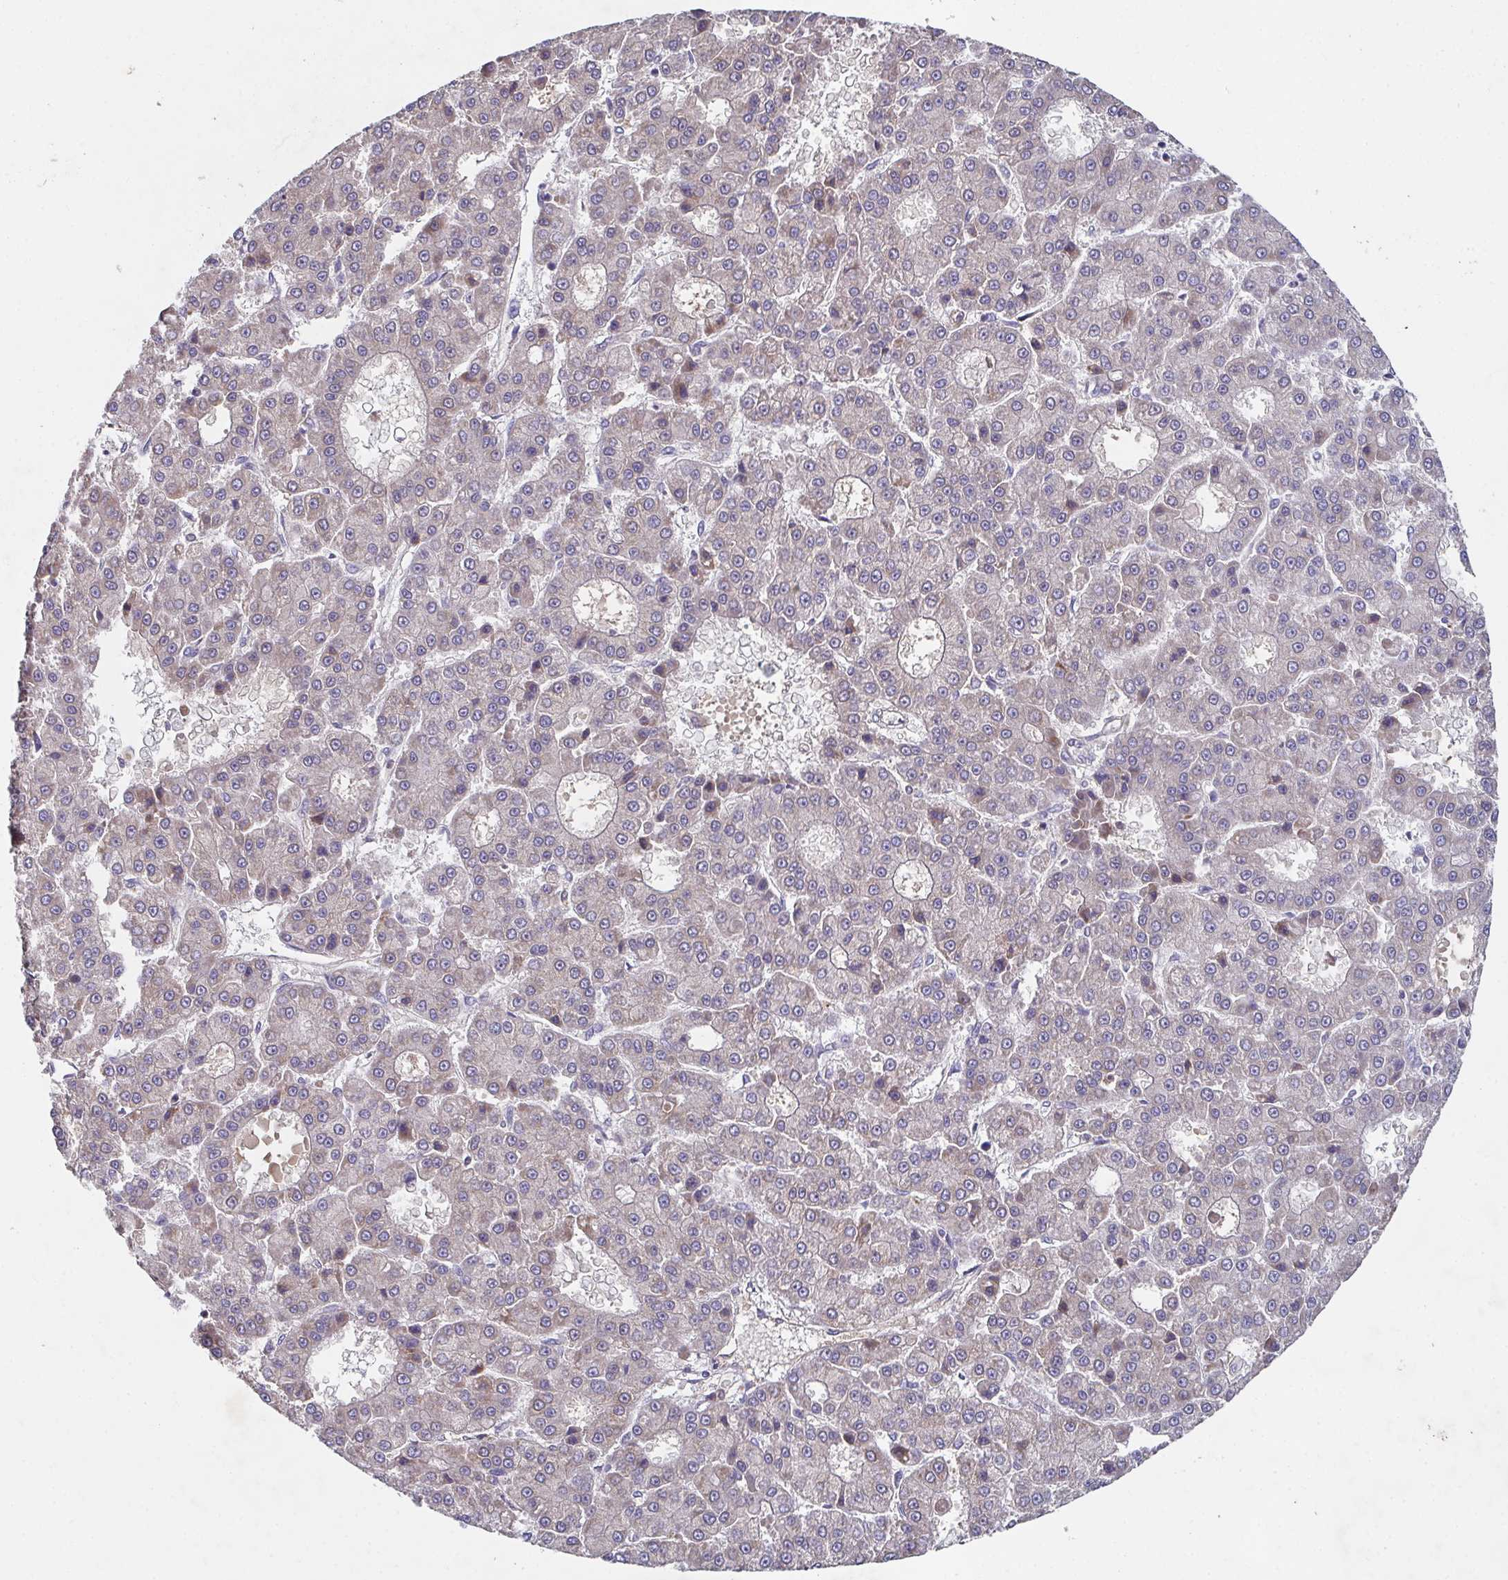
{"staining": {"intensity": "negative", "quantity": "none", "location": "none"}, "tissue": "liver cancer", "cell_type": "Tumor cells", "image_type": "cancer", "snomed": [{"axis": "morphology", "description": "Carcinoma, Hepatocellular, NOS"}, {"axis": "topography", "description": "Liver"}], "caption": "A micrograph of hepatocellular carcinoma (liver) stained for a protein exhibits no brown staining in tumor cells.", "gene": "MT-ND3", "patient": {"sex": "male", "age": 70}}